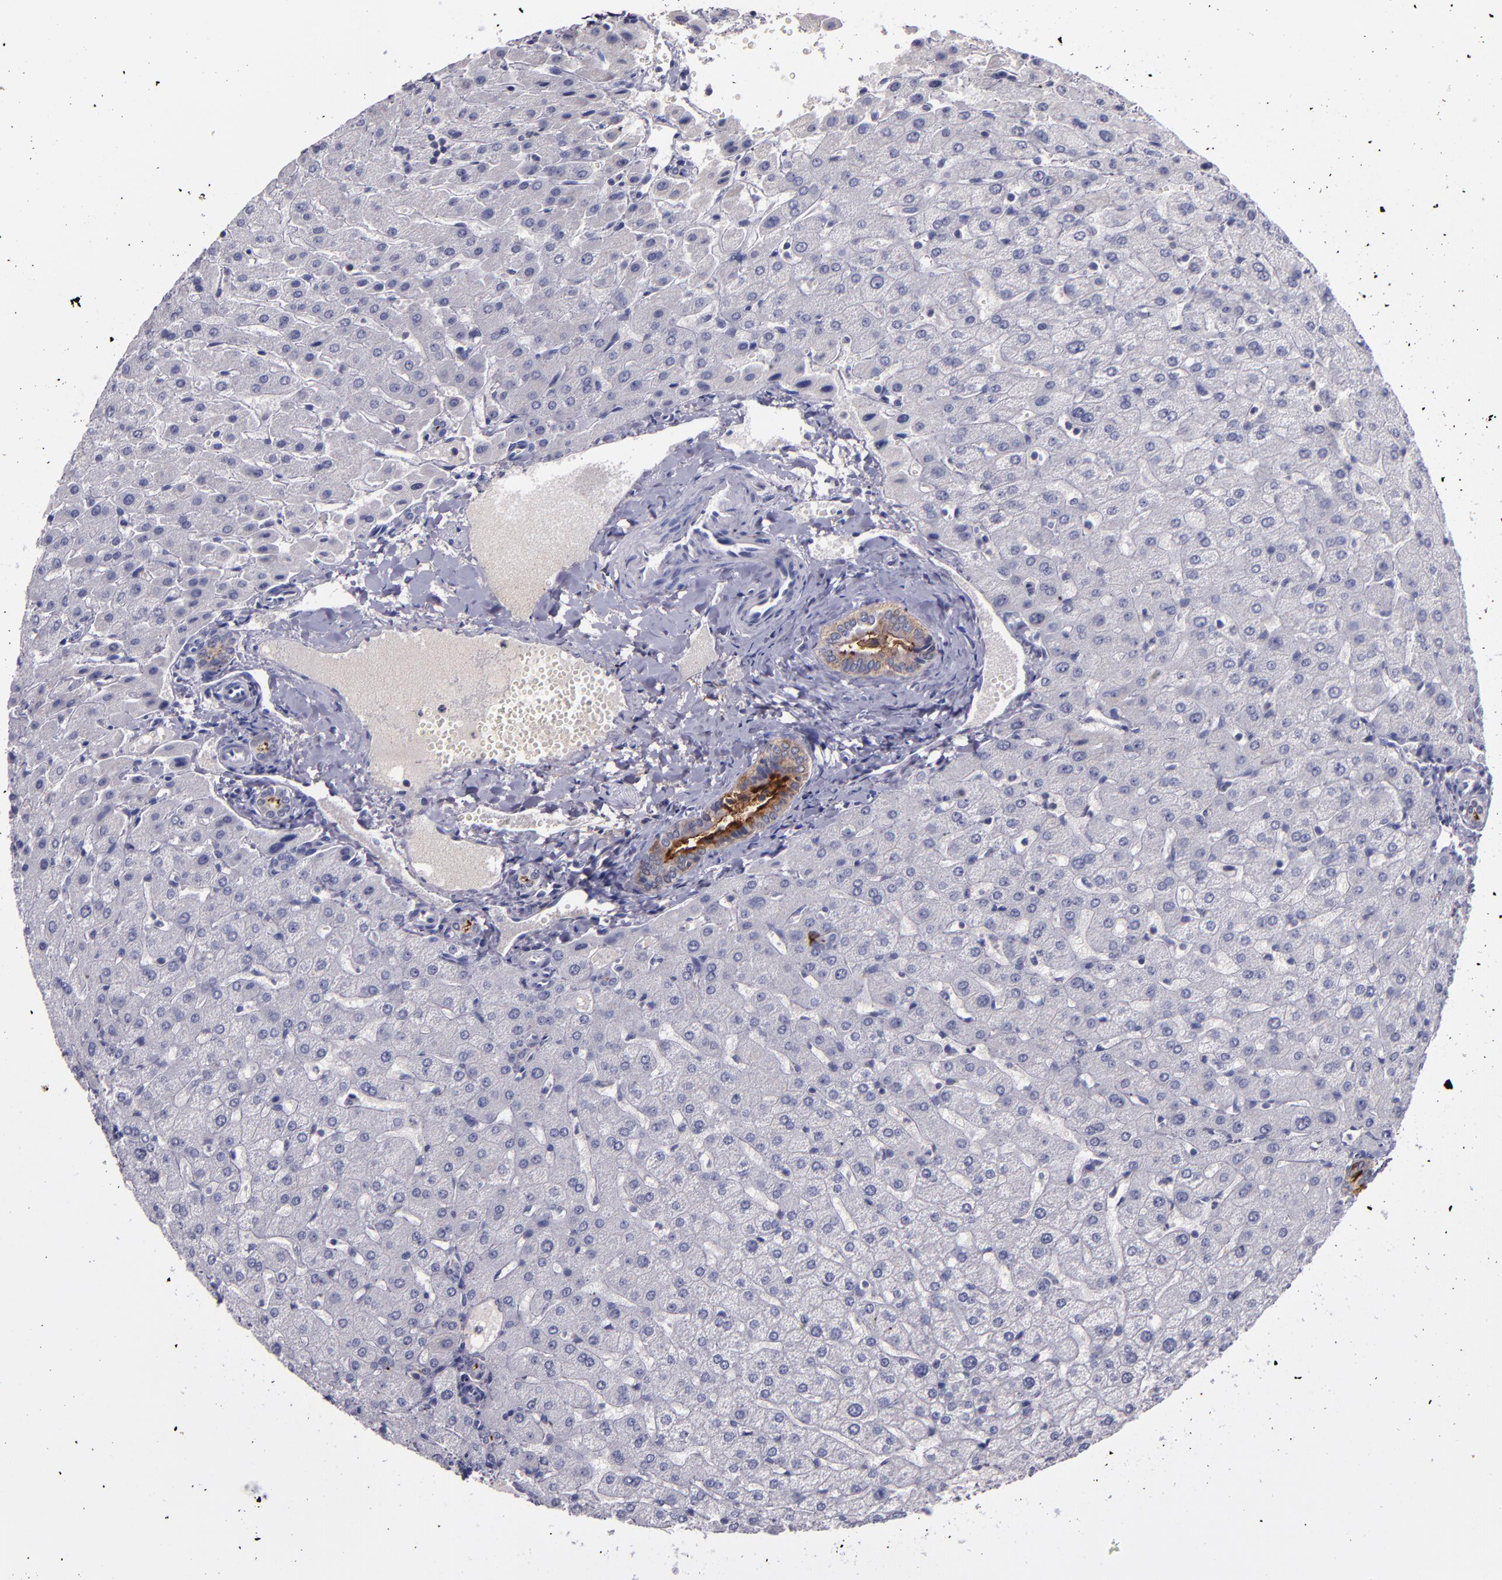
{"staining": {"intensity": "moderate", "quantity": ">75%", "location": "cytoplasmic/membranous"}, "tissue": "liver", "cell_type": "Cholangiocytes", "image_type": "normal", "snomed": [{"axis": "morphology", "description": "Normal tissue, NOS"}, {"axis": "morphology", "description": "Fibrosis, NOS"}, {"axis": "topography", "description": "Liver"}], "caption": "Moderate cytoplasmic/membranous protein expression is appreciated in approximately >75% of cholangiocytes in liver. (DAB (3,3'-diaminobenzidine) = brown stain, brightfield microscopy at high magnification).", "gene": "MFGE8", "patient": {"sex": "female", "age": 29}}